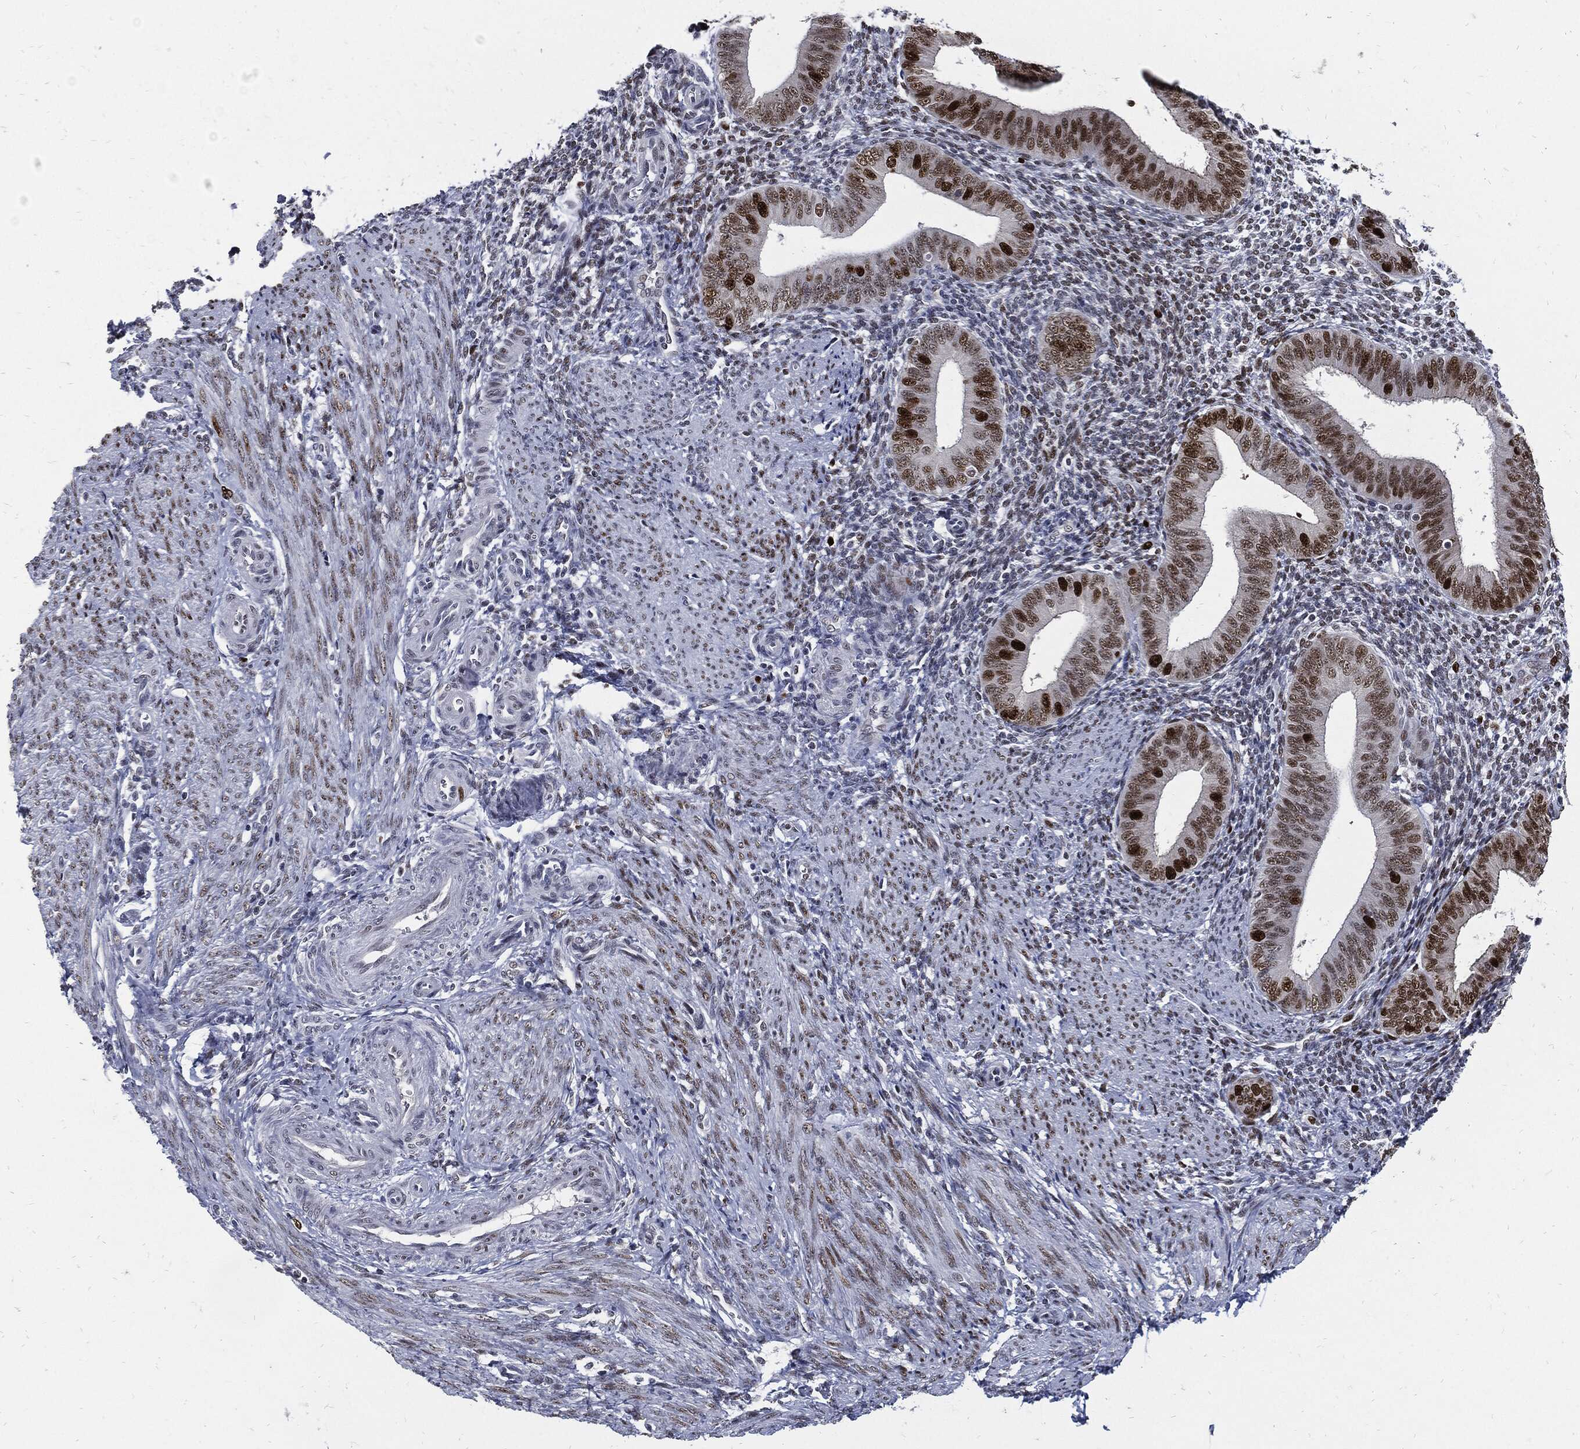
{"staining": {"intensity": "moderate", "quantity": "<25%", "location": "nuclear"}, "tissue": "endometrium", "cell_type": "Cells in endometrial stroma", "image_type": "normal", "snomed": [{"axis": "morphology", "description": "Normal tissue, NOS"}, {"axis": "topography", "description": "Endometrium"}], "caption": "A low amount of moderate nuclear positivity is seen in about <25% of cells in endometrial stroma in normal endometrium.", "gene": "NBN", "patient": {"sex": "female", "age": 39}}